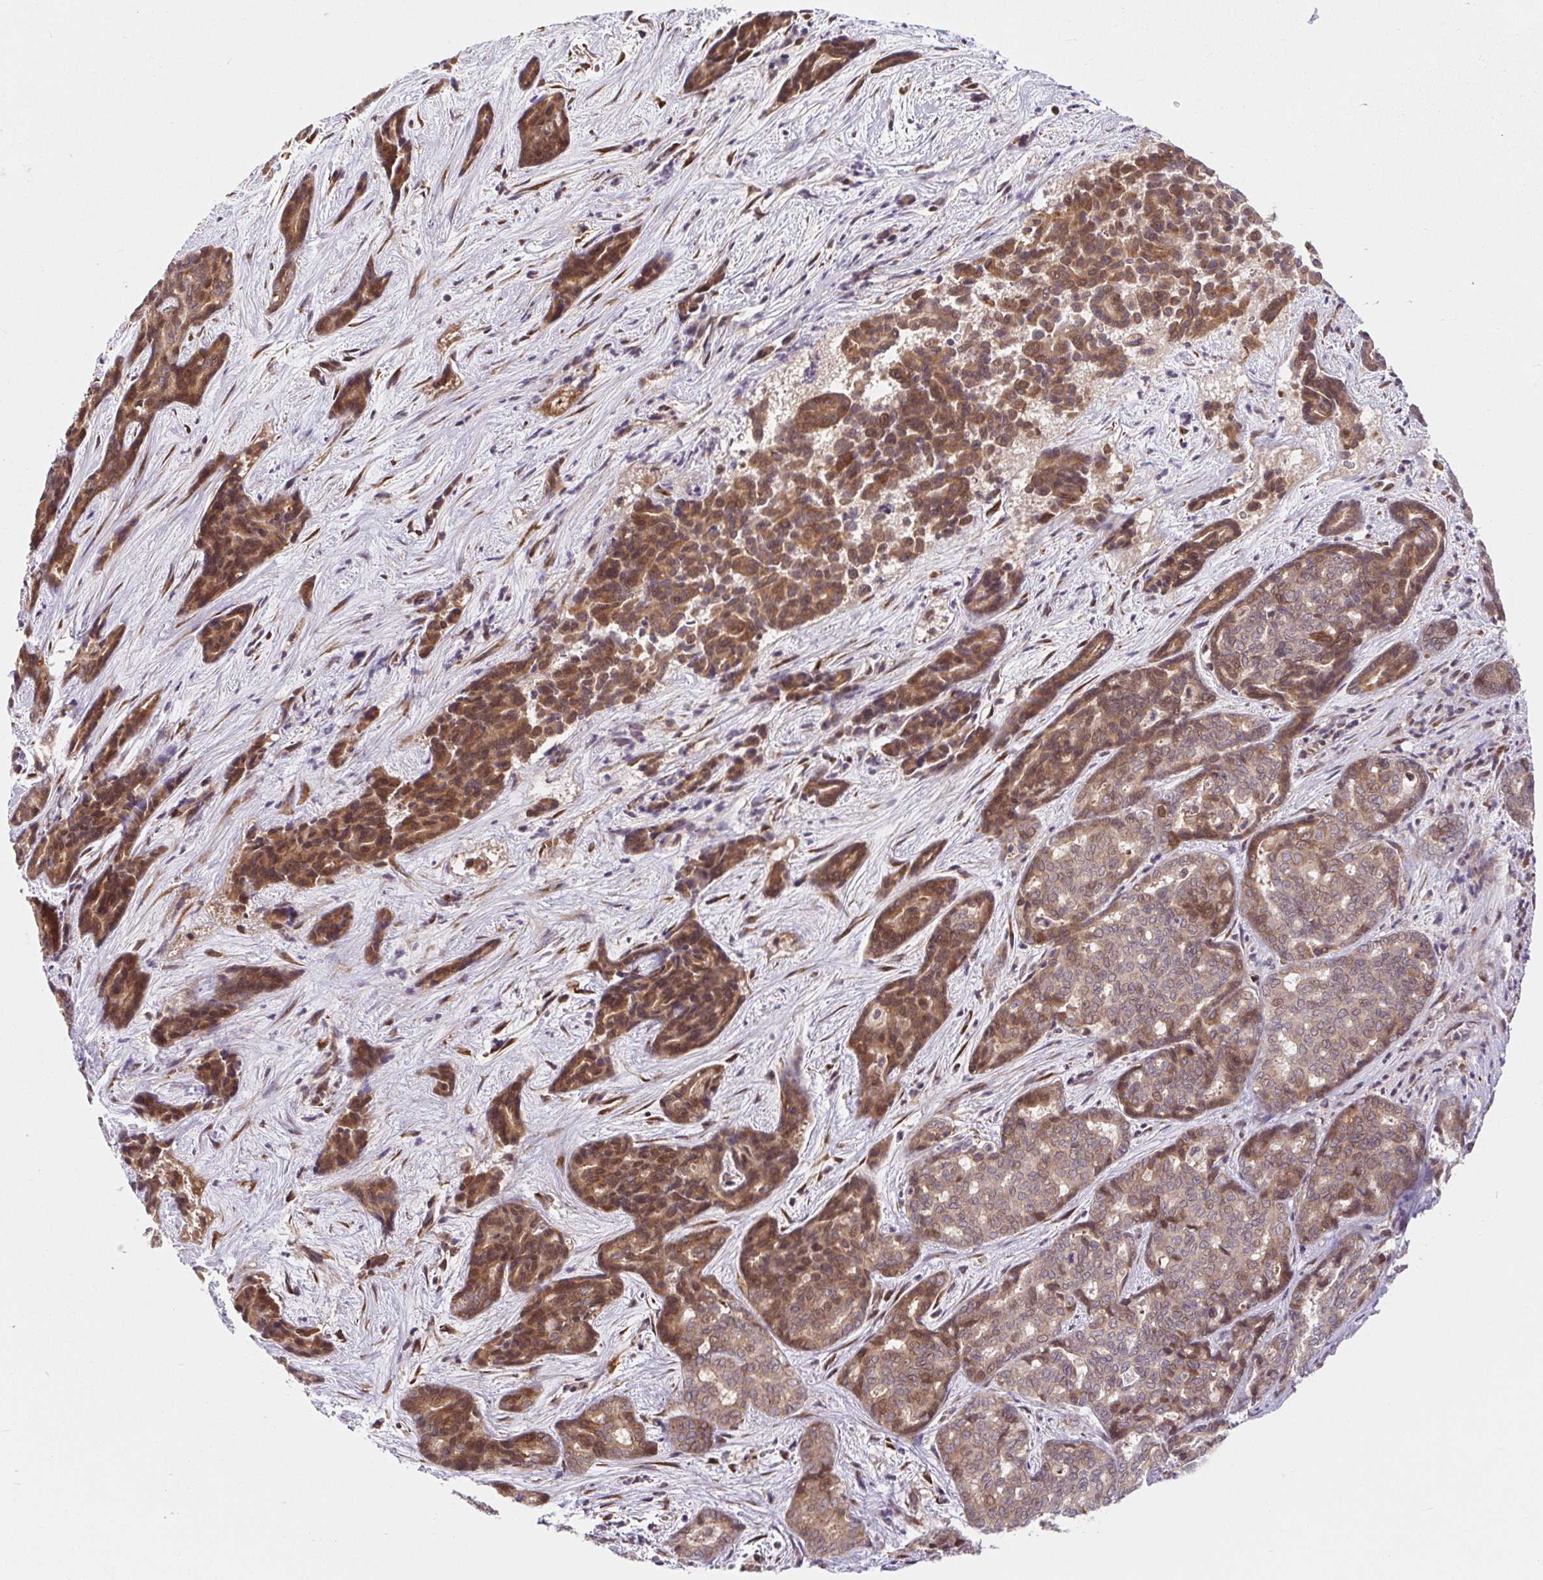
{"staining": {"intensity": "moderate", "quantity": ">75%", "location": "cytoplasmic/membranous,nuclear"}, "tissue": "liver cancer", "cell_type": "Tumor cells", "image_type": "cancer", "snomed": [{"axis": "morphology", "description": "Cholangiocarcinoma"}, {"axis": "topography", "description": "Liver"}], "caption": "Protein staining by immunohistochemistry reveals moderate cytoplasmic/membranous and nuclear positivity in about >75% of tumor cells in liver cancer.", "gene": "LYPD5", "patient": {"sex": "female", "age": 64}}